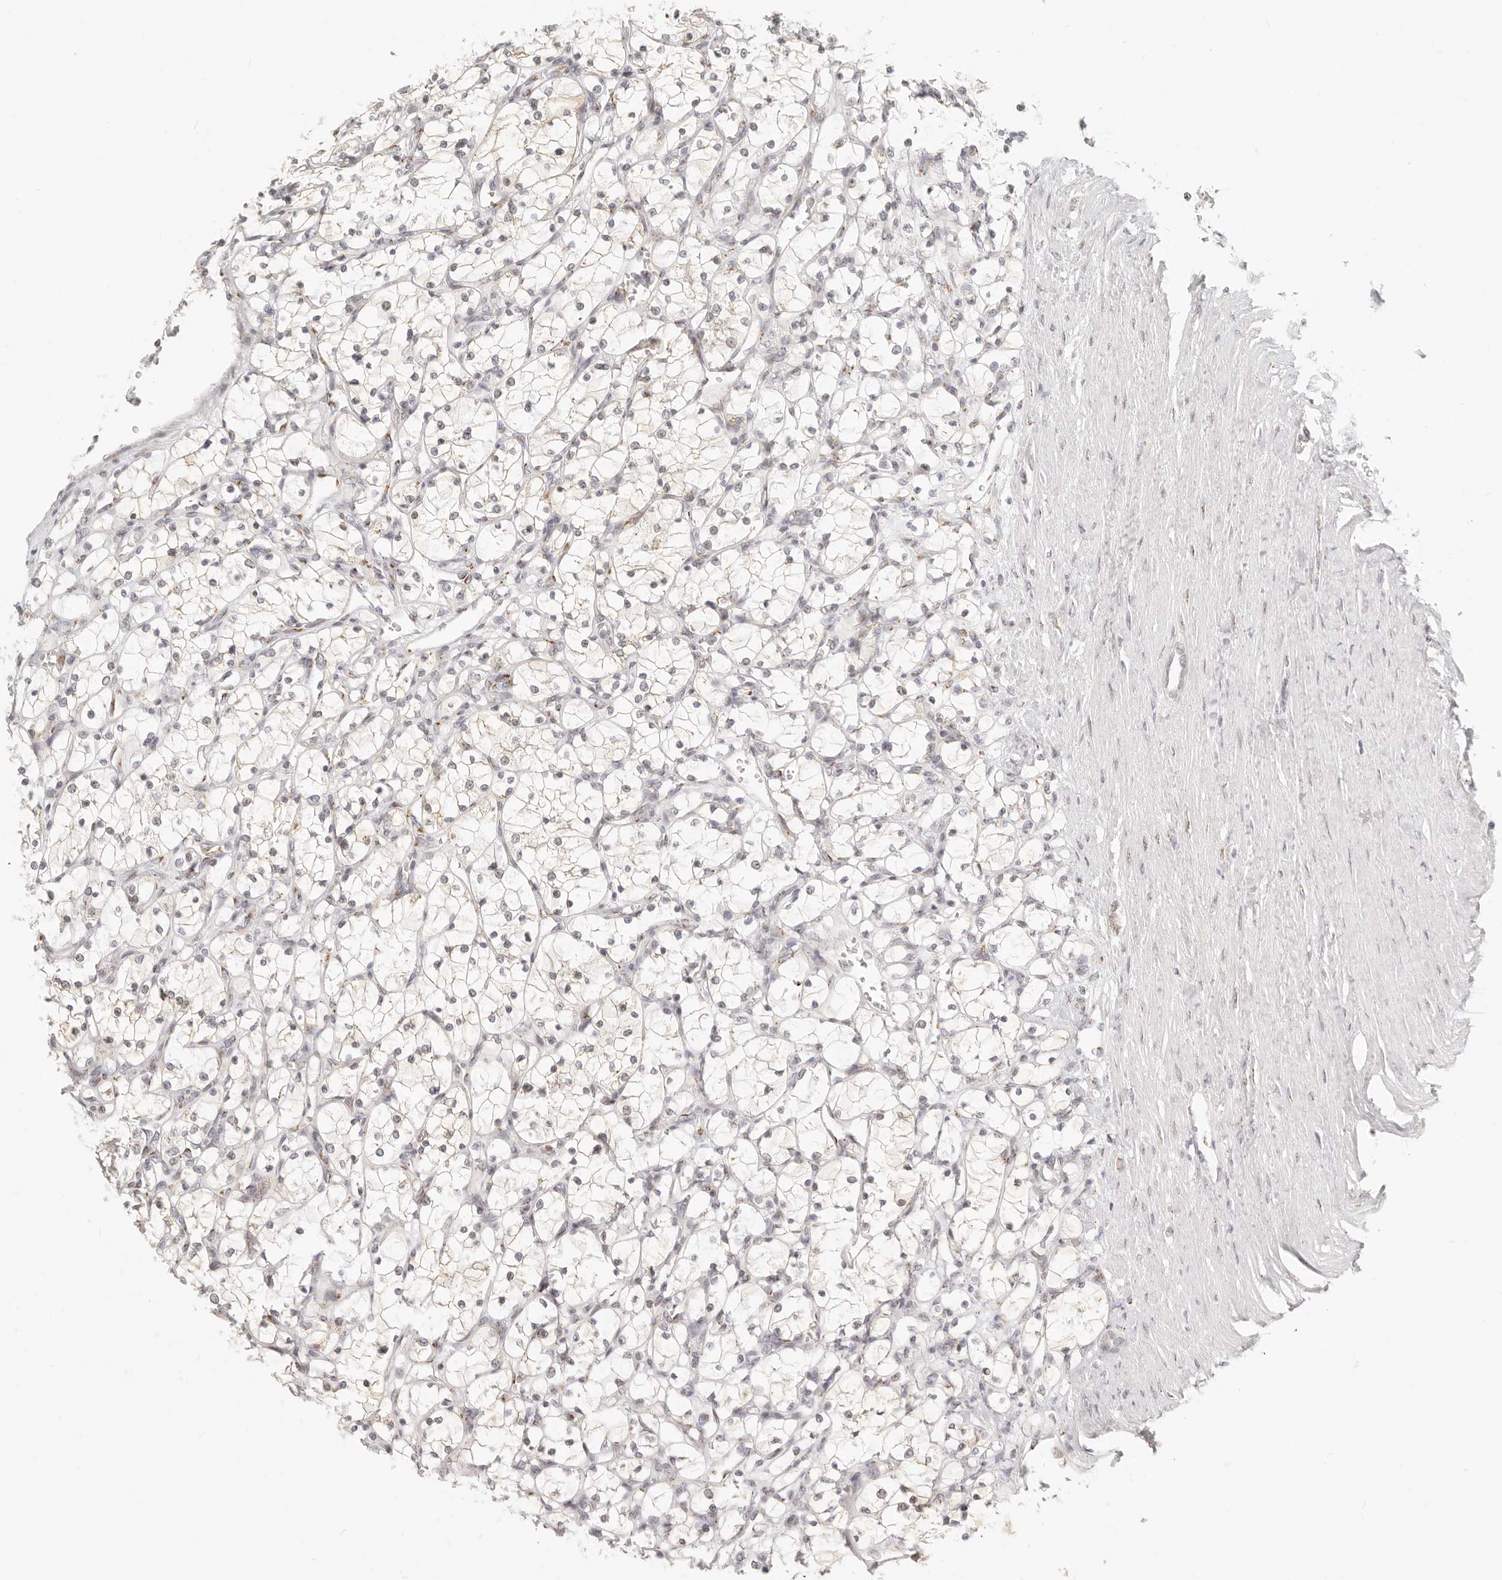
{"staining": {"intensity": "weak", "quantity": "25%-75%", "location": "cytoplasmic/membranous"}, "tissue": "renal cancer", "cell_type": "Tumor cells", "image_type": "cancer", "snomed": [{"axis": "morphology", "description": "Adenocarcinoma, NOS"}, {"axis": "topography", "description": "Kidney"}], "caption": "Human renal cancer stained with a protein marker demonstrates weak staining in tumor cells.", "gene": "FAM20B", "patient": {"sex": "female", "age": 69}}